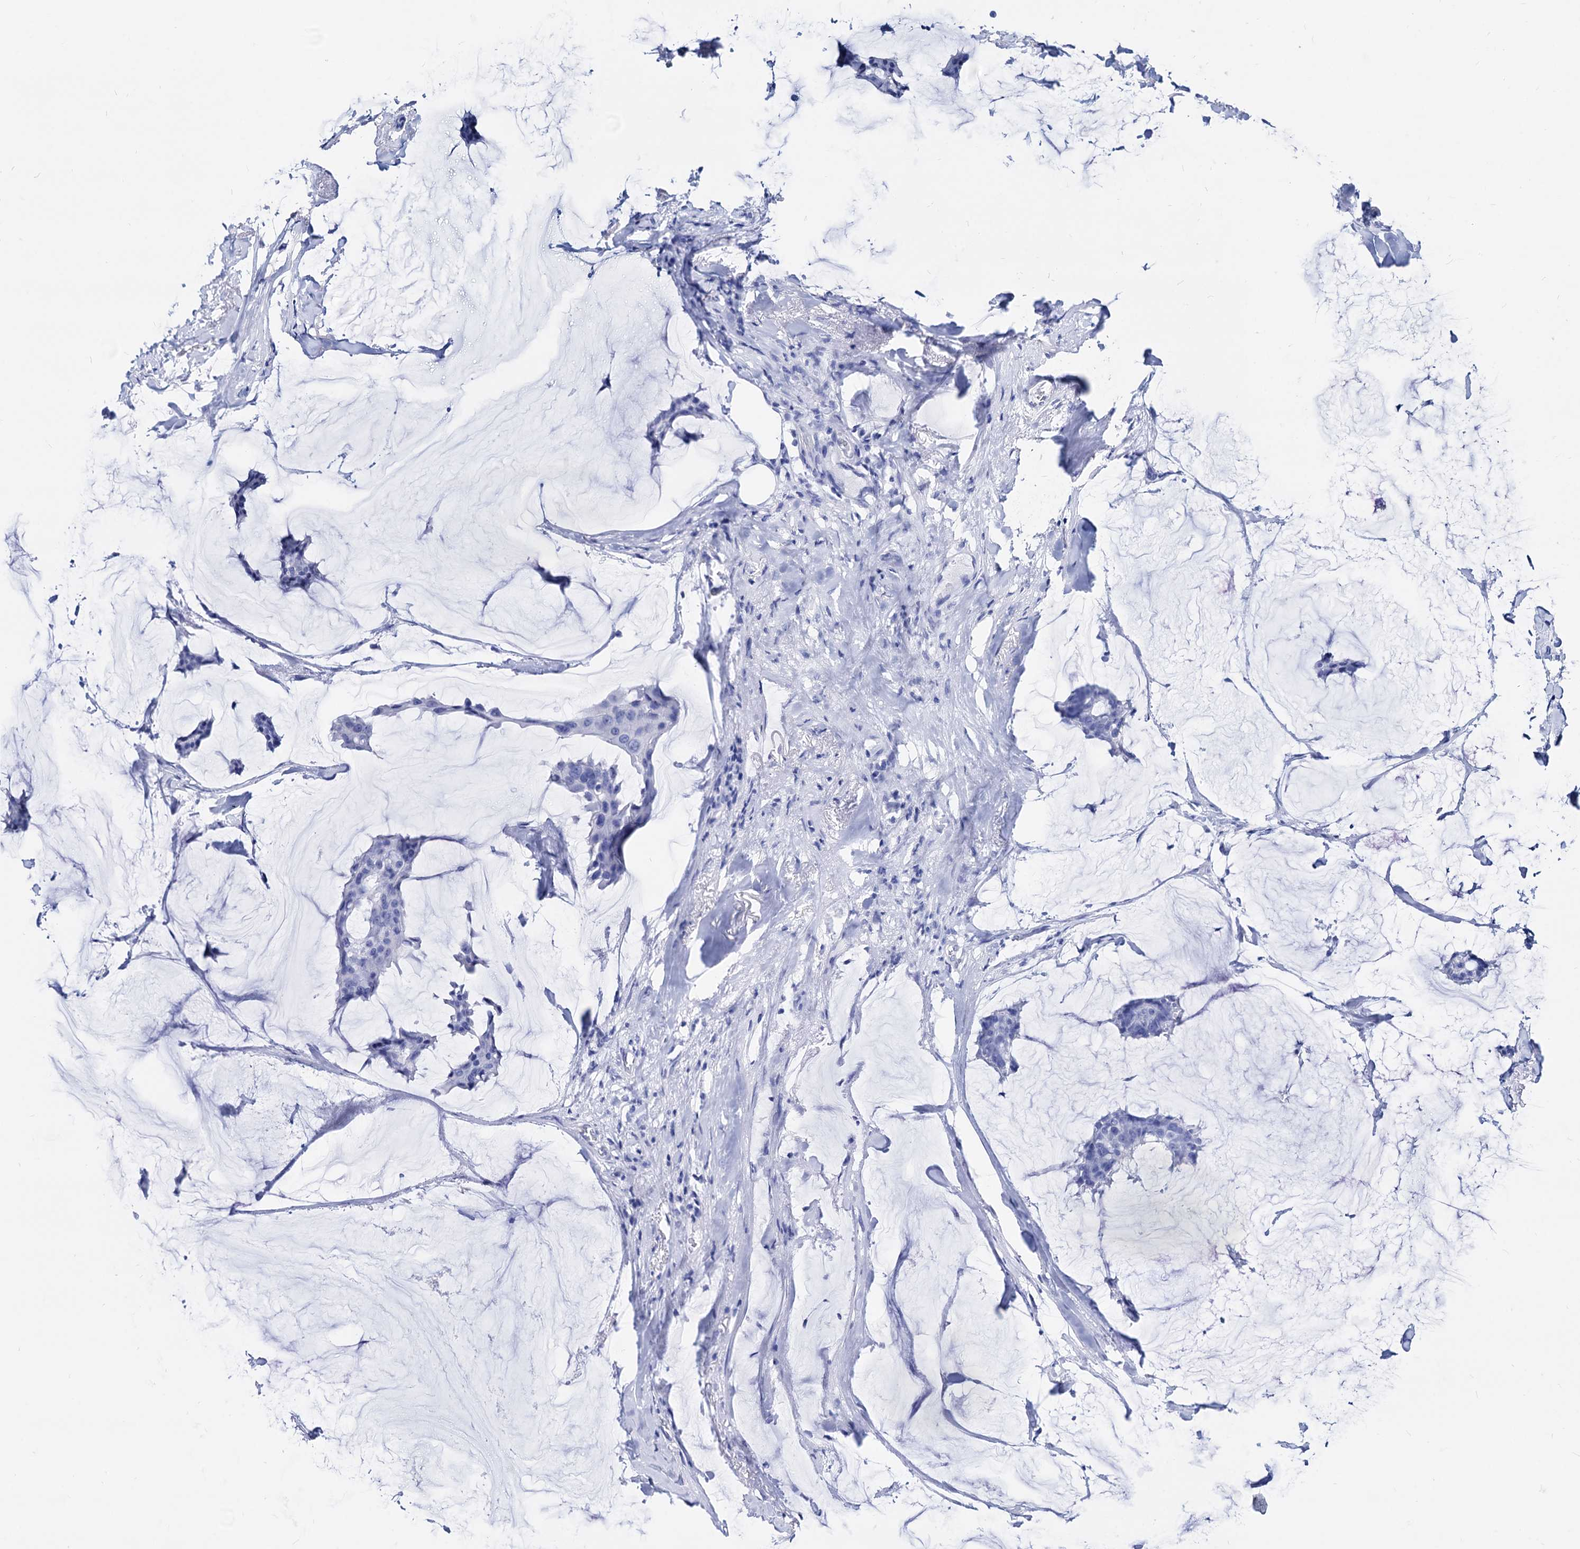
{"staining": {"intensity": "negative", "quantity": "none", "location": "none"}, "tissue": "breast cancer", "cell_type": "Tumor cells", "image_type": "cancer", "snomed": [{"axis": "morphology", "description": "Duct carcinoma"}, {"axis": "topography", "description": "Breast"}], "caption": "There is no significant expression in tumor cells of breast intraductal carcinoma.", "gene": "WDR11", "patient": {"sex": "female", "age": 93}}